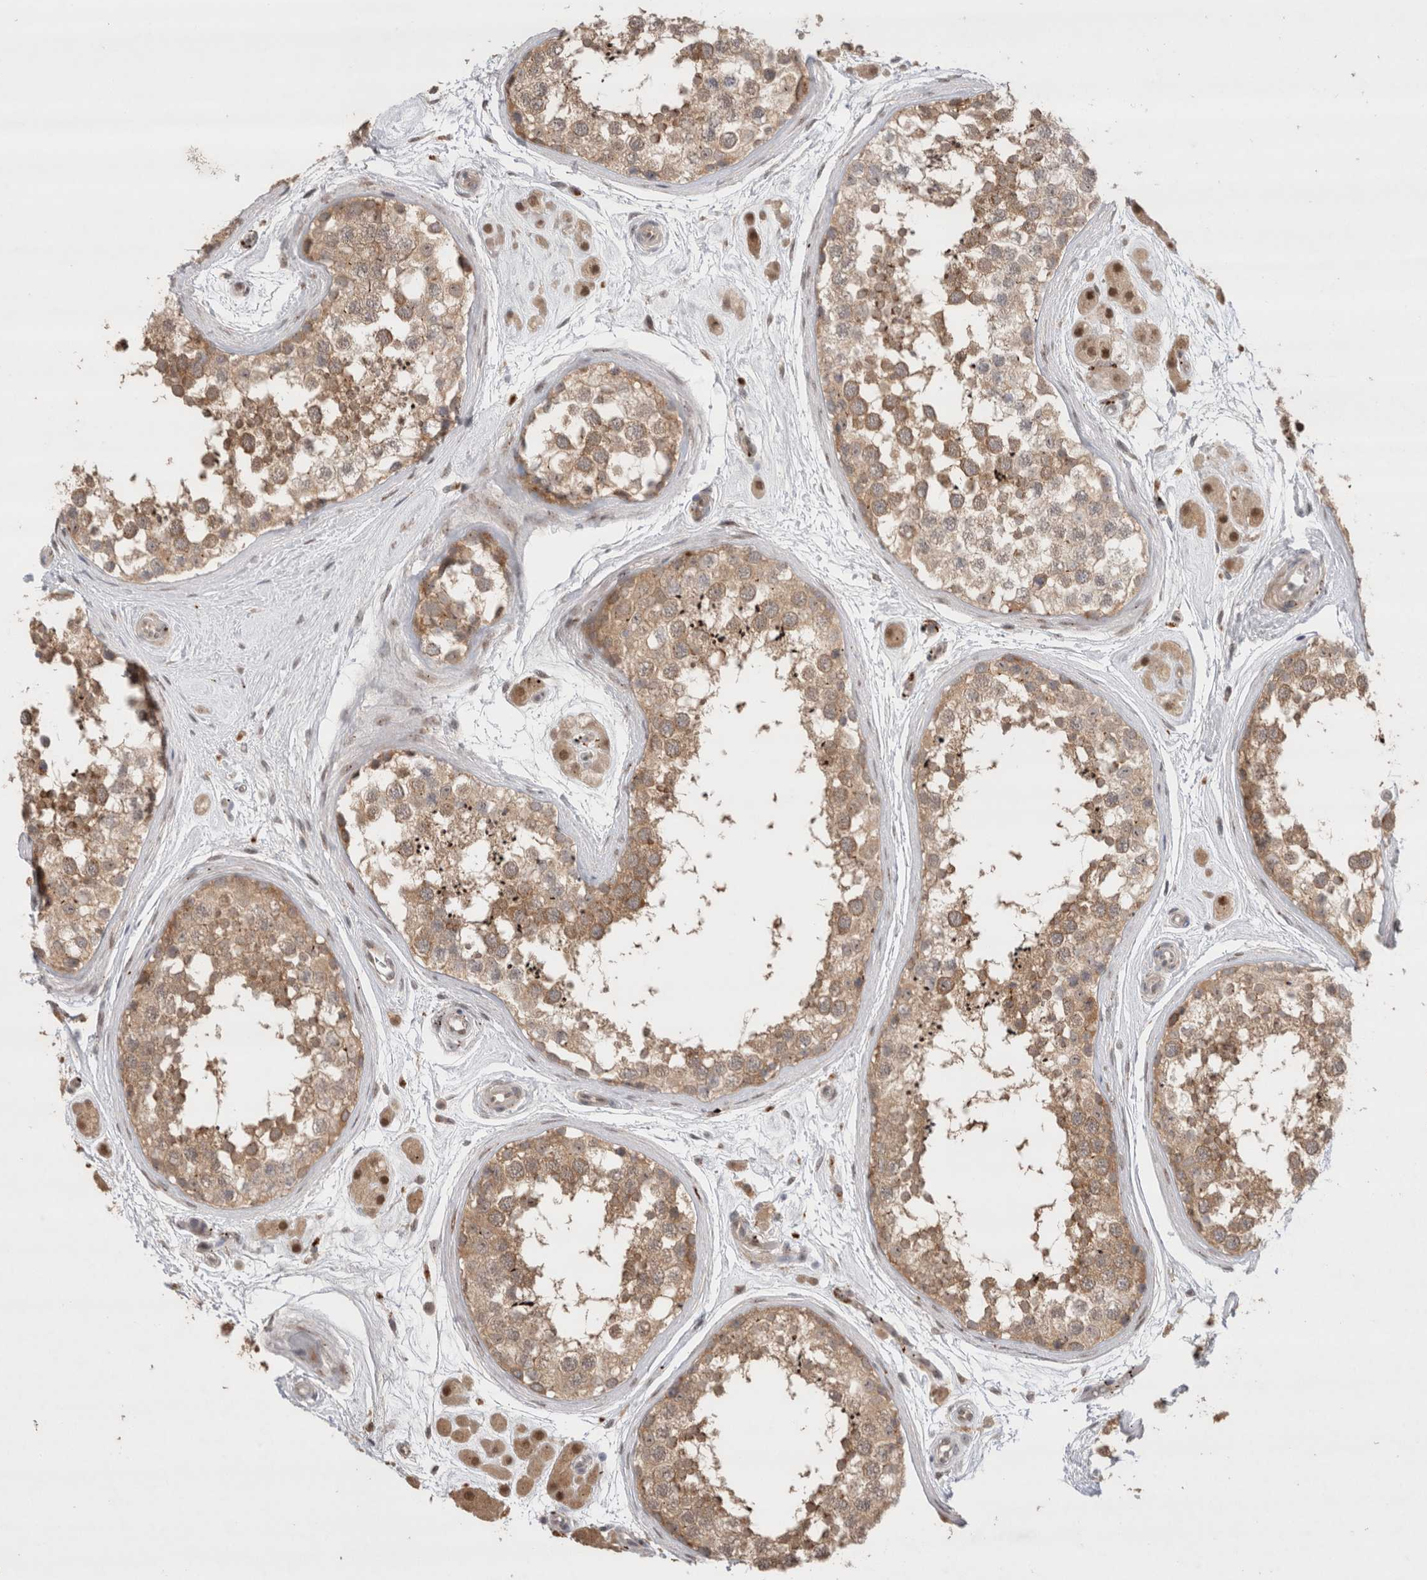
{"staining": {"intensity": "moderate", "quantity": ">75%", "location": "cytoplasmic/membranous"}, "tissue": "testis", "cell_type": "Cells in seminiferous ducts", "image_type": "normal", "snomed": [{"axis": "morphology", "description": "Normal tissue, NOS"}, {"axis": "topography", "description": "Testis"}], "caption": "Moderate cytoplasmic/membranous positivity is appreciated in approximately >75% of cells in seminiferous ducts in benign testis. The staining was performed using DAB, with brown indicating positive protein expression. Nuclei are stained blue with hematoxylin.", "gene": "SLC29A1", "patient": {"sex": "male", "age": 56}}